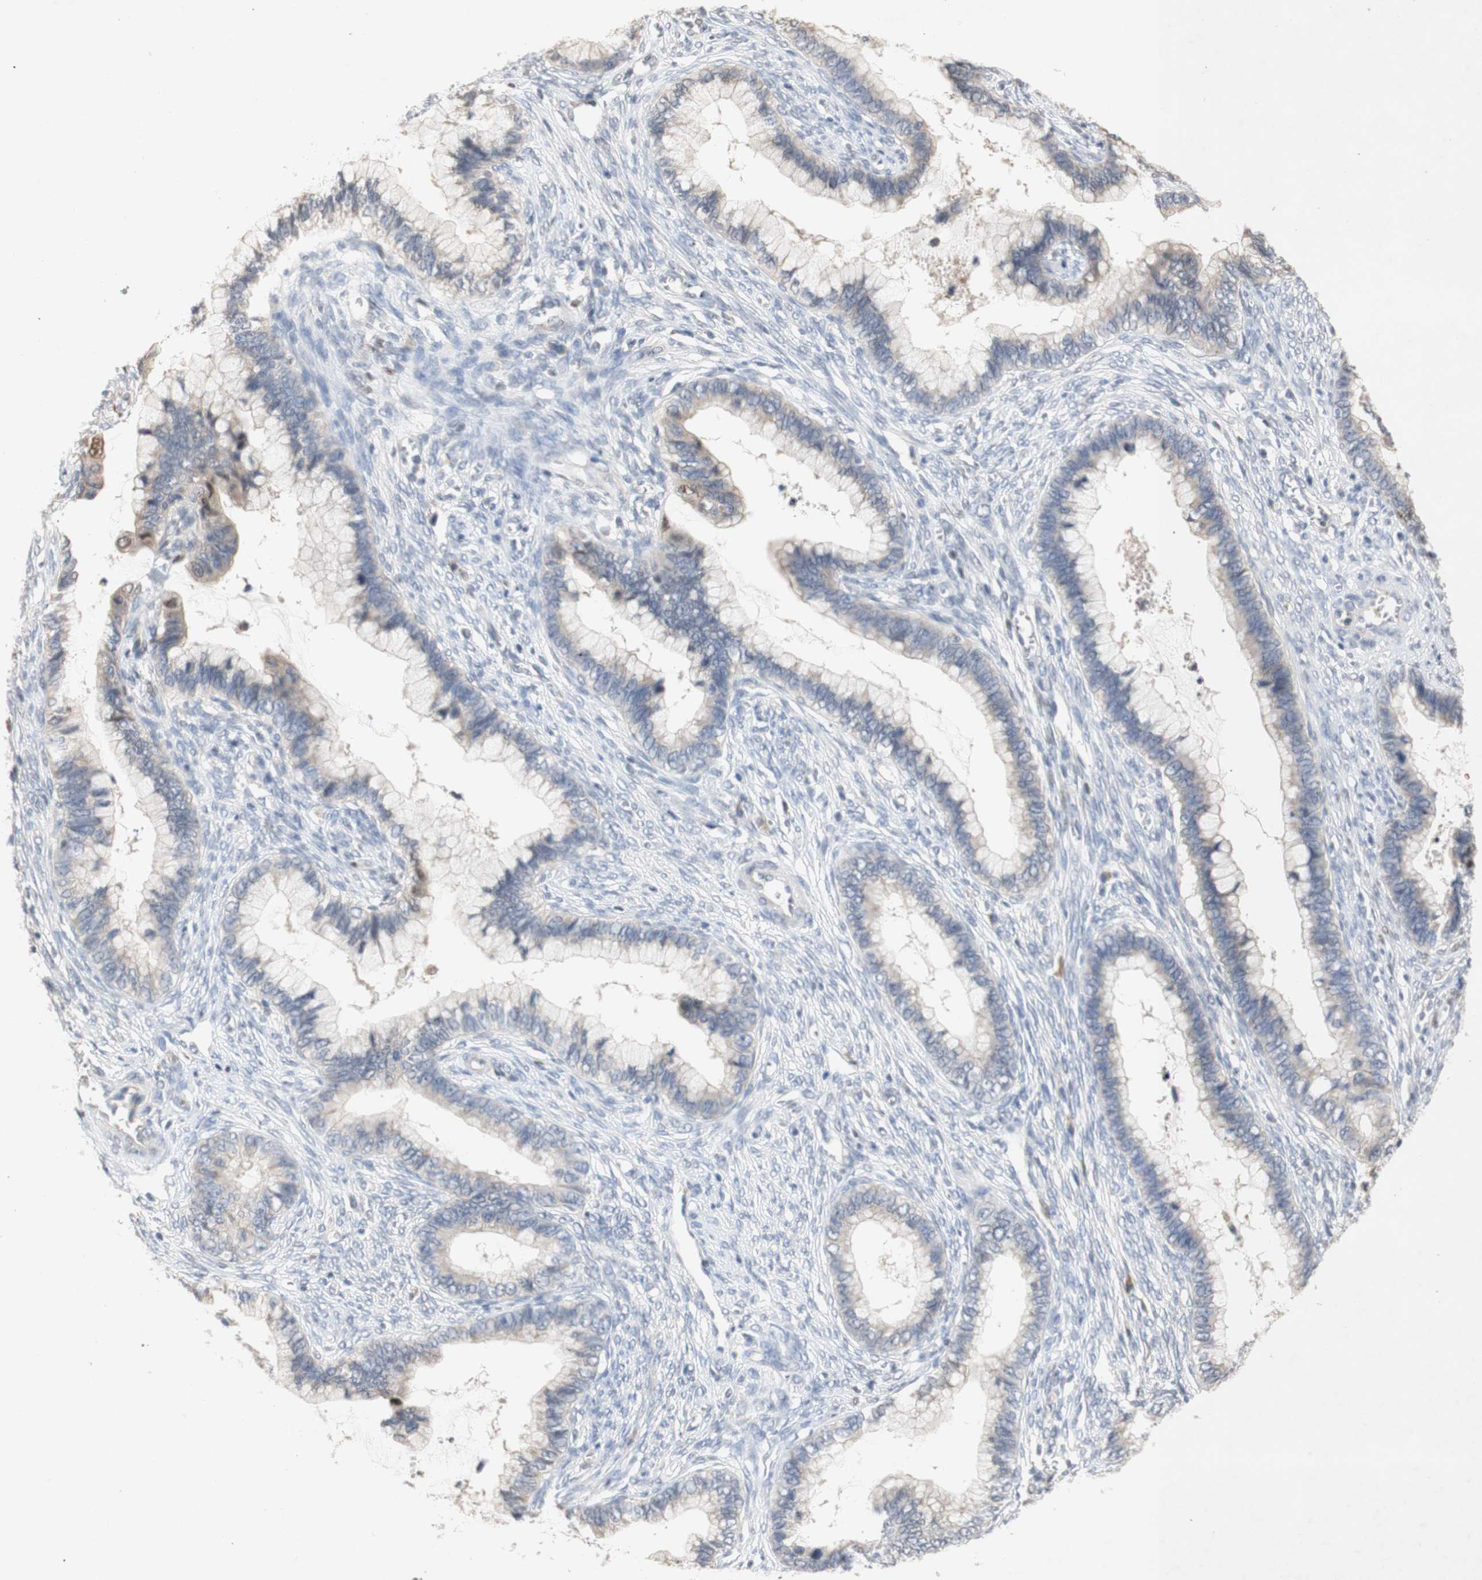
{"staining": {"intensity": "negative", "quantity": "none", "location": "none"}, "tissue": "cervical cancer", "cell_type": "Tumor cells", "image_type": "cancer", "snomed": [{"axis": "morphology", "description": "Adenocarcinoma, NOS"}, {"axis": "topography", "description": "Cervix"}], "caption": "Immunohistochemical staining of cervical cancer demonstrates no significant expression in tumor cells. (Stains: DAB (3,3'-diaminobenzidine) immunohistochemistry (IHC) with hematoxylin counter stain, Microscopy: brightfield microscopy at high magnification).", "gene": "FOSB", "patient": {"sex": "female", "age": 44}}